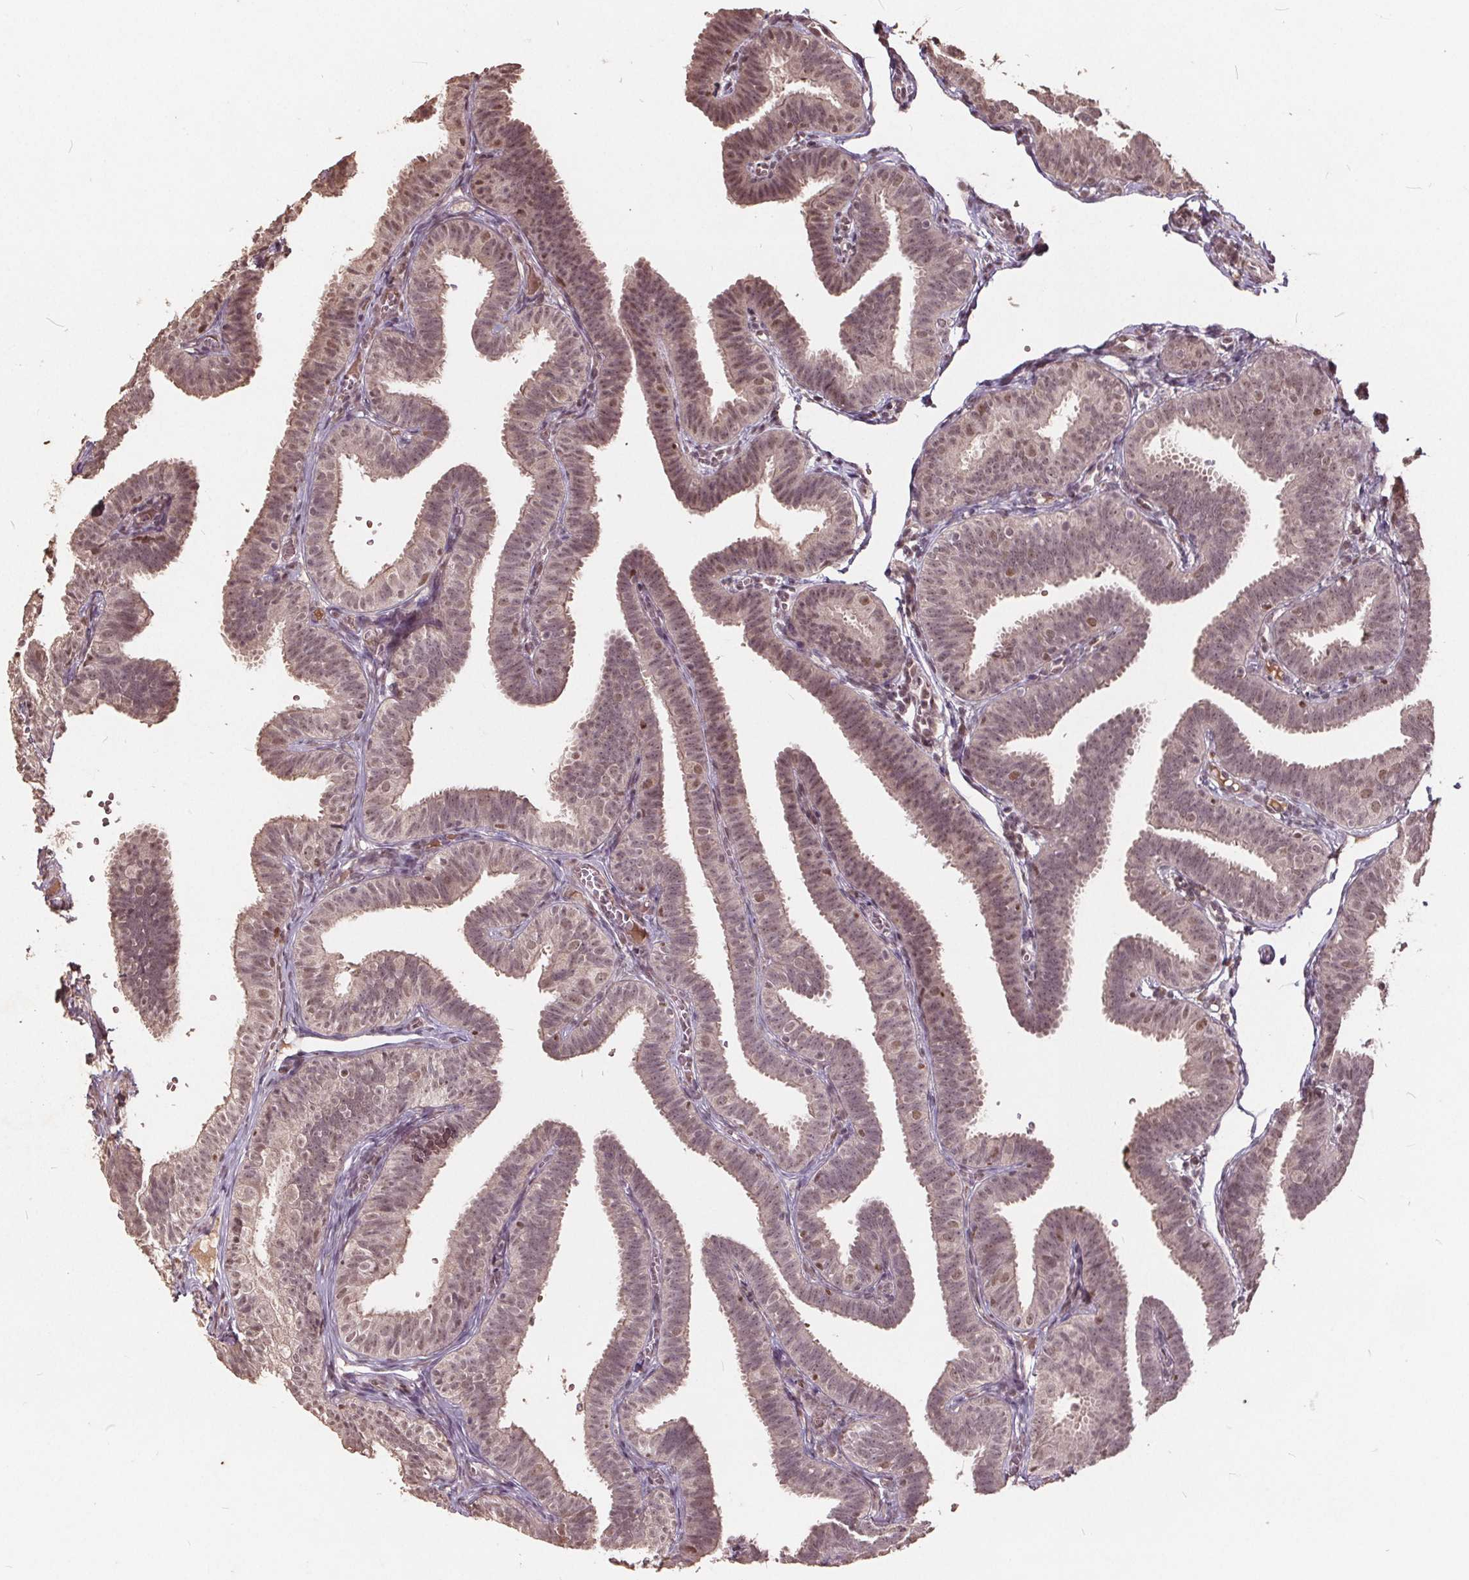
{"staining": {"intensity": "moderate", "quantity": ">75%", "location": "cytoplasmic/membranous,nuclear"}, "tissue": "fallopian tube", "cell_type": "Glandular cells", "image_type": "normal", "snomed": [{"axis": "morphology", "description": "Normal tissue, NOS"}, {"axis": "topography", "description": "Fallopian tube"}], "caption": "Protein staining demonstrates moderate cytoplasmic/membranous,nuclear expression in approximately >75% of glandular cells in benign fallopian tube.", "gene": "DNMT3B", "patient": {"sex": "female", "age": 25}}